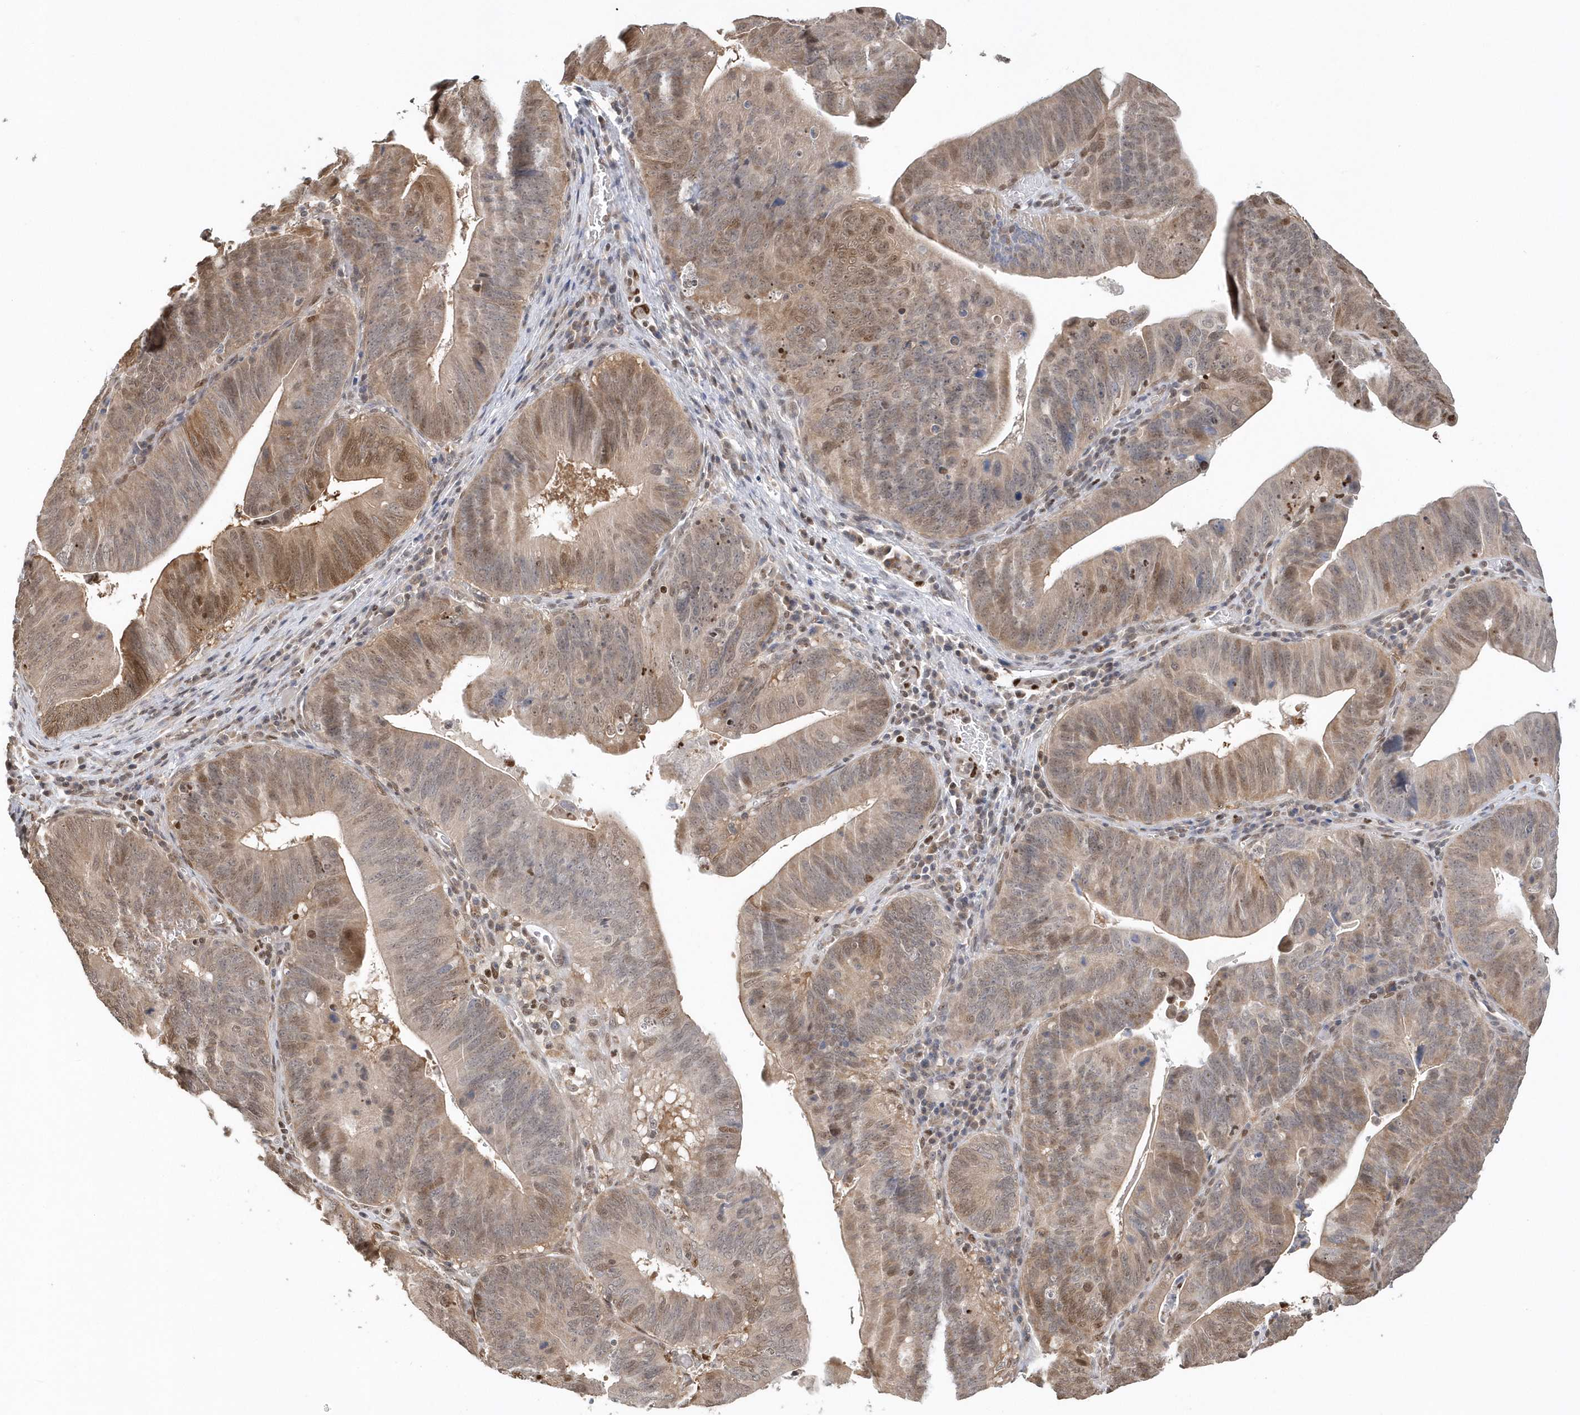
{"staining": {"intensity": "moderate", "quantity": ">75%", "location": "cytoplasmic/membranous,nuclear"}, "tissue": "pancreatic cancer", "cell_type": "Tumor cells", "image_type": "cancer", "snomed": [{"axis": "morphology", "description": "Adenocarcinoma, NOS"}, {"axis": "topography", "description": "Pancreas"}], "caption": "Moderate cytoplasmic/membranous and nuclear positivity for a protein is appreciated in about >75% of tumor cells of pancreatic adenocarcinoma using immunohistochemistry (IHC).", "gene": "SUMO2", "patient": {"sex": "male", "age": 63}}